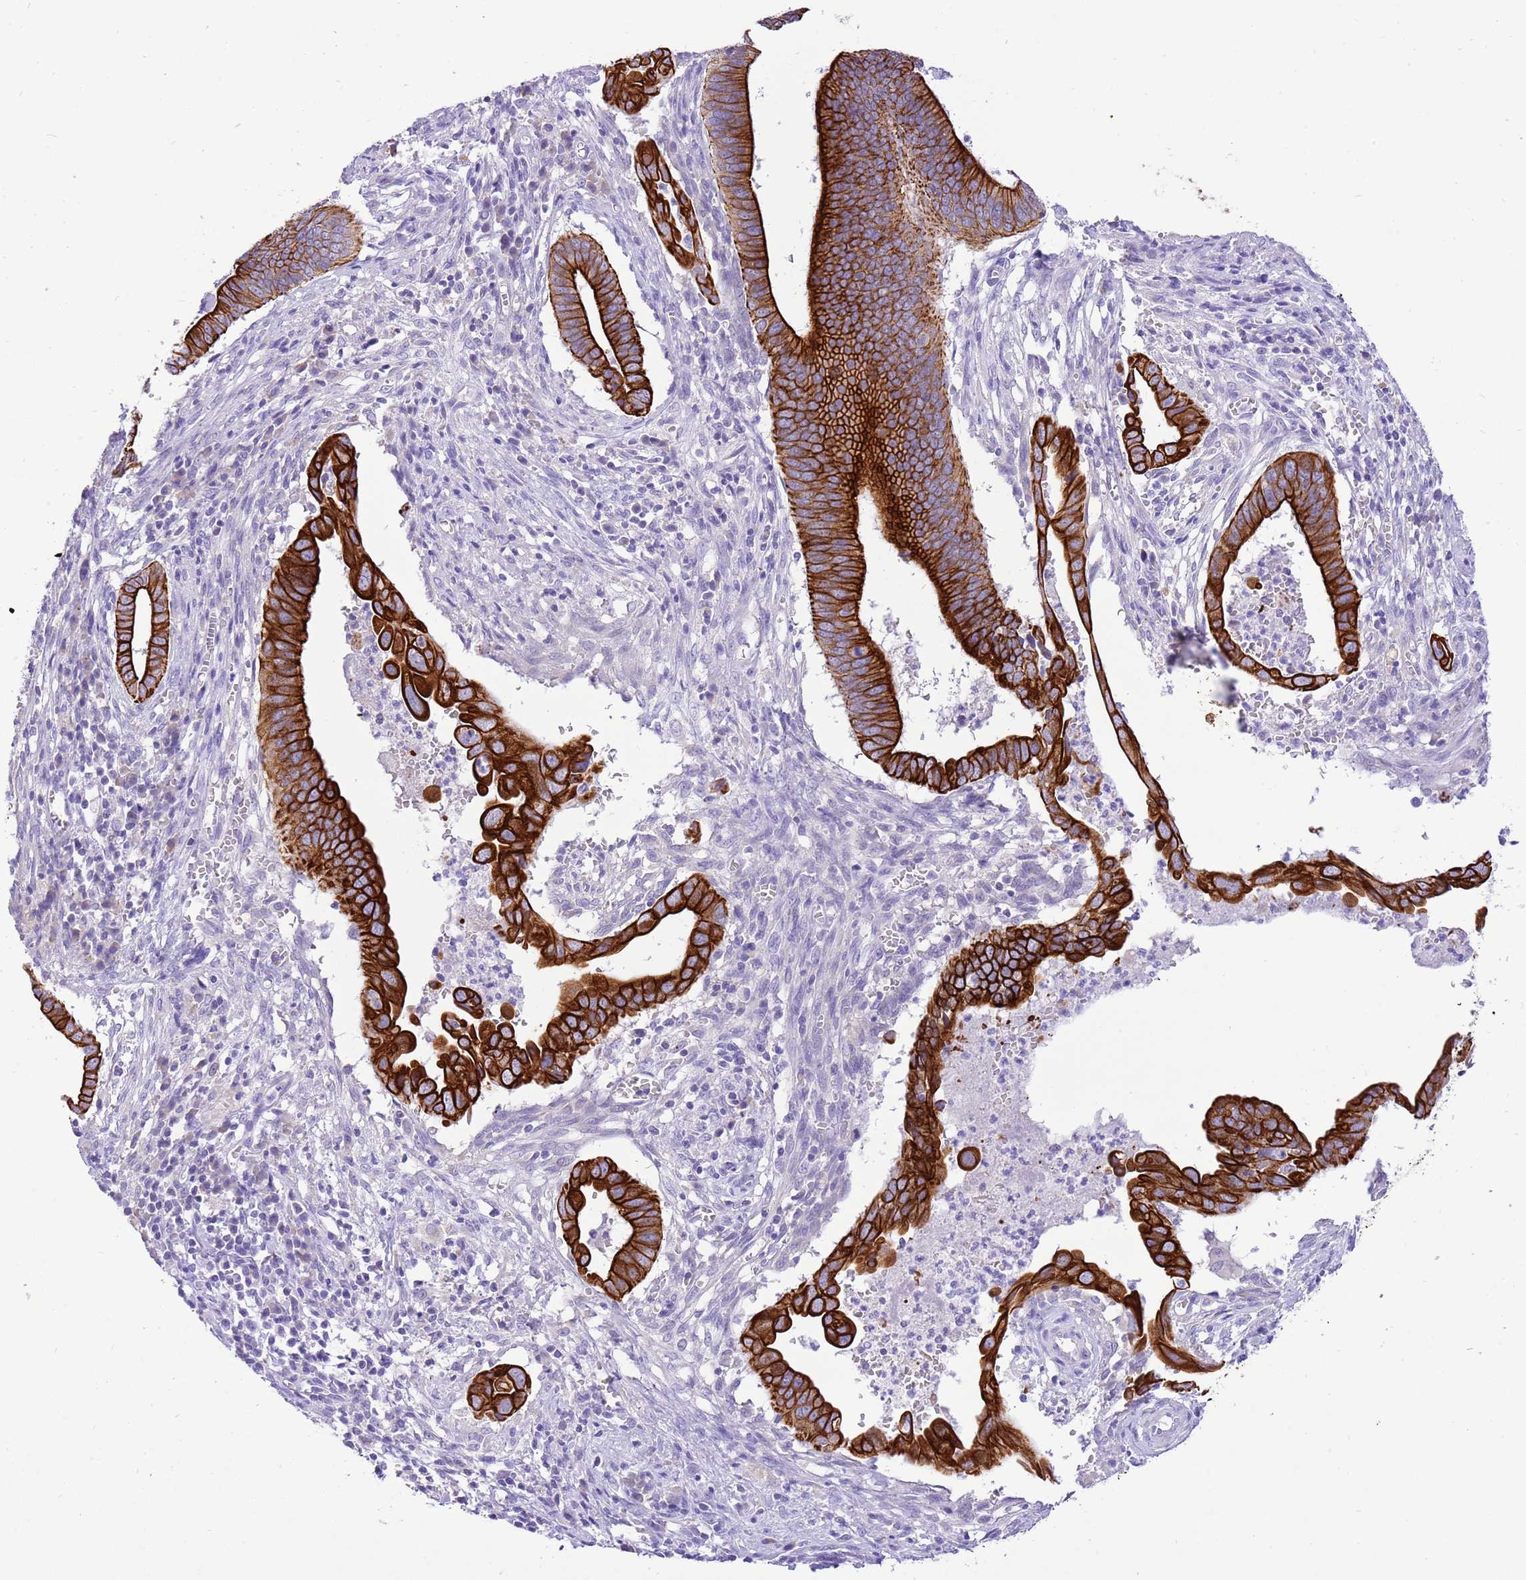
{"staining": {"intensity": "strong", "quantity": ">75%", "location": "cytoplasmic/membranous"}, "tissue": "cervical cancer", "cell_type": "Tumor cells", "image_type": "cancer", "snomed": [{"axis": "morphology", "description": "Adenocarcinoma, NOS"}, {"axis": "topography", "description": "Cervix"}], "caption": "Tumor cells reveal high levels of strong cytoplasmic/membranous positivity in approximately >75% of cells in cervical cancer. Immunohistochemistry stains the protein in brown and the nuclei are stained blue.", "gene": "R3HDM4", "patient": {"sex": "female", "age": 42}}